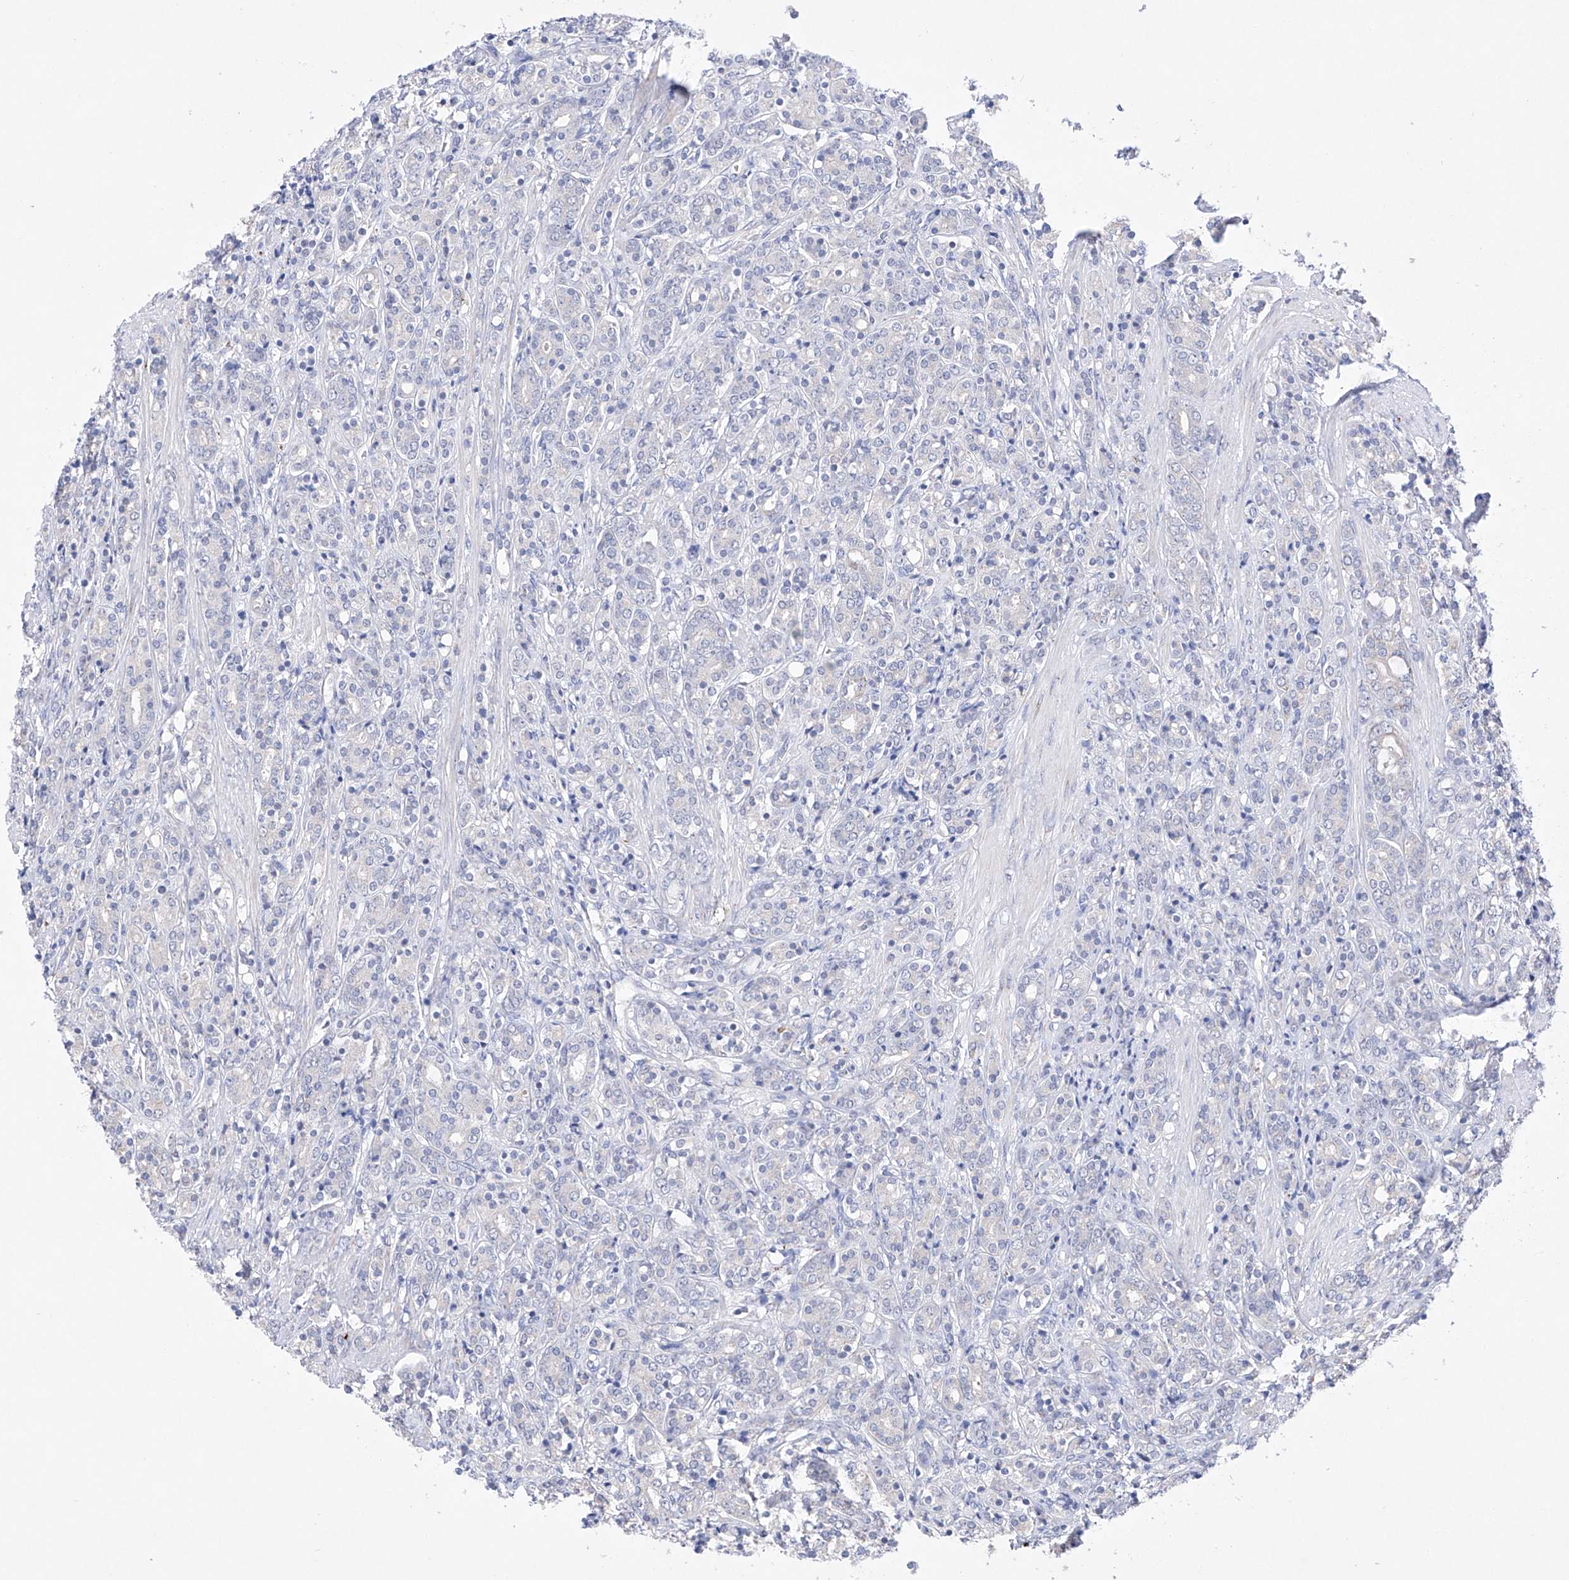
{"staining": {"intensity": "negative", "quantity": "none", "location": "none"}, "tissue": "prostate cancer", "cell_type": "Tumor cells", "image_type": "cancer", "snomed": [{"axis": "morphology", "description": "Adenocarcinoma, High grade"}, {"axis": "topography", "description": "Prostate"}], "caption": "Tumor cells show no significant protein staining in prostate cancer.", "gene": "NRROS", "patient": {"sex": "male", "age": 62}}